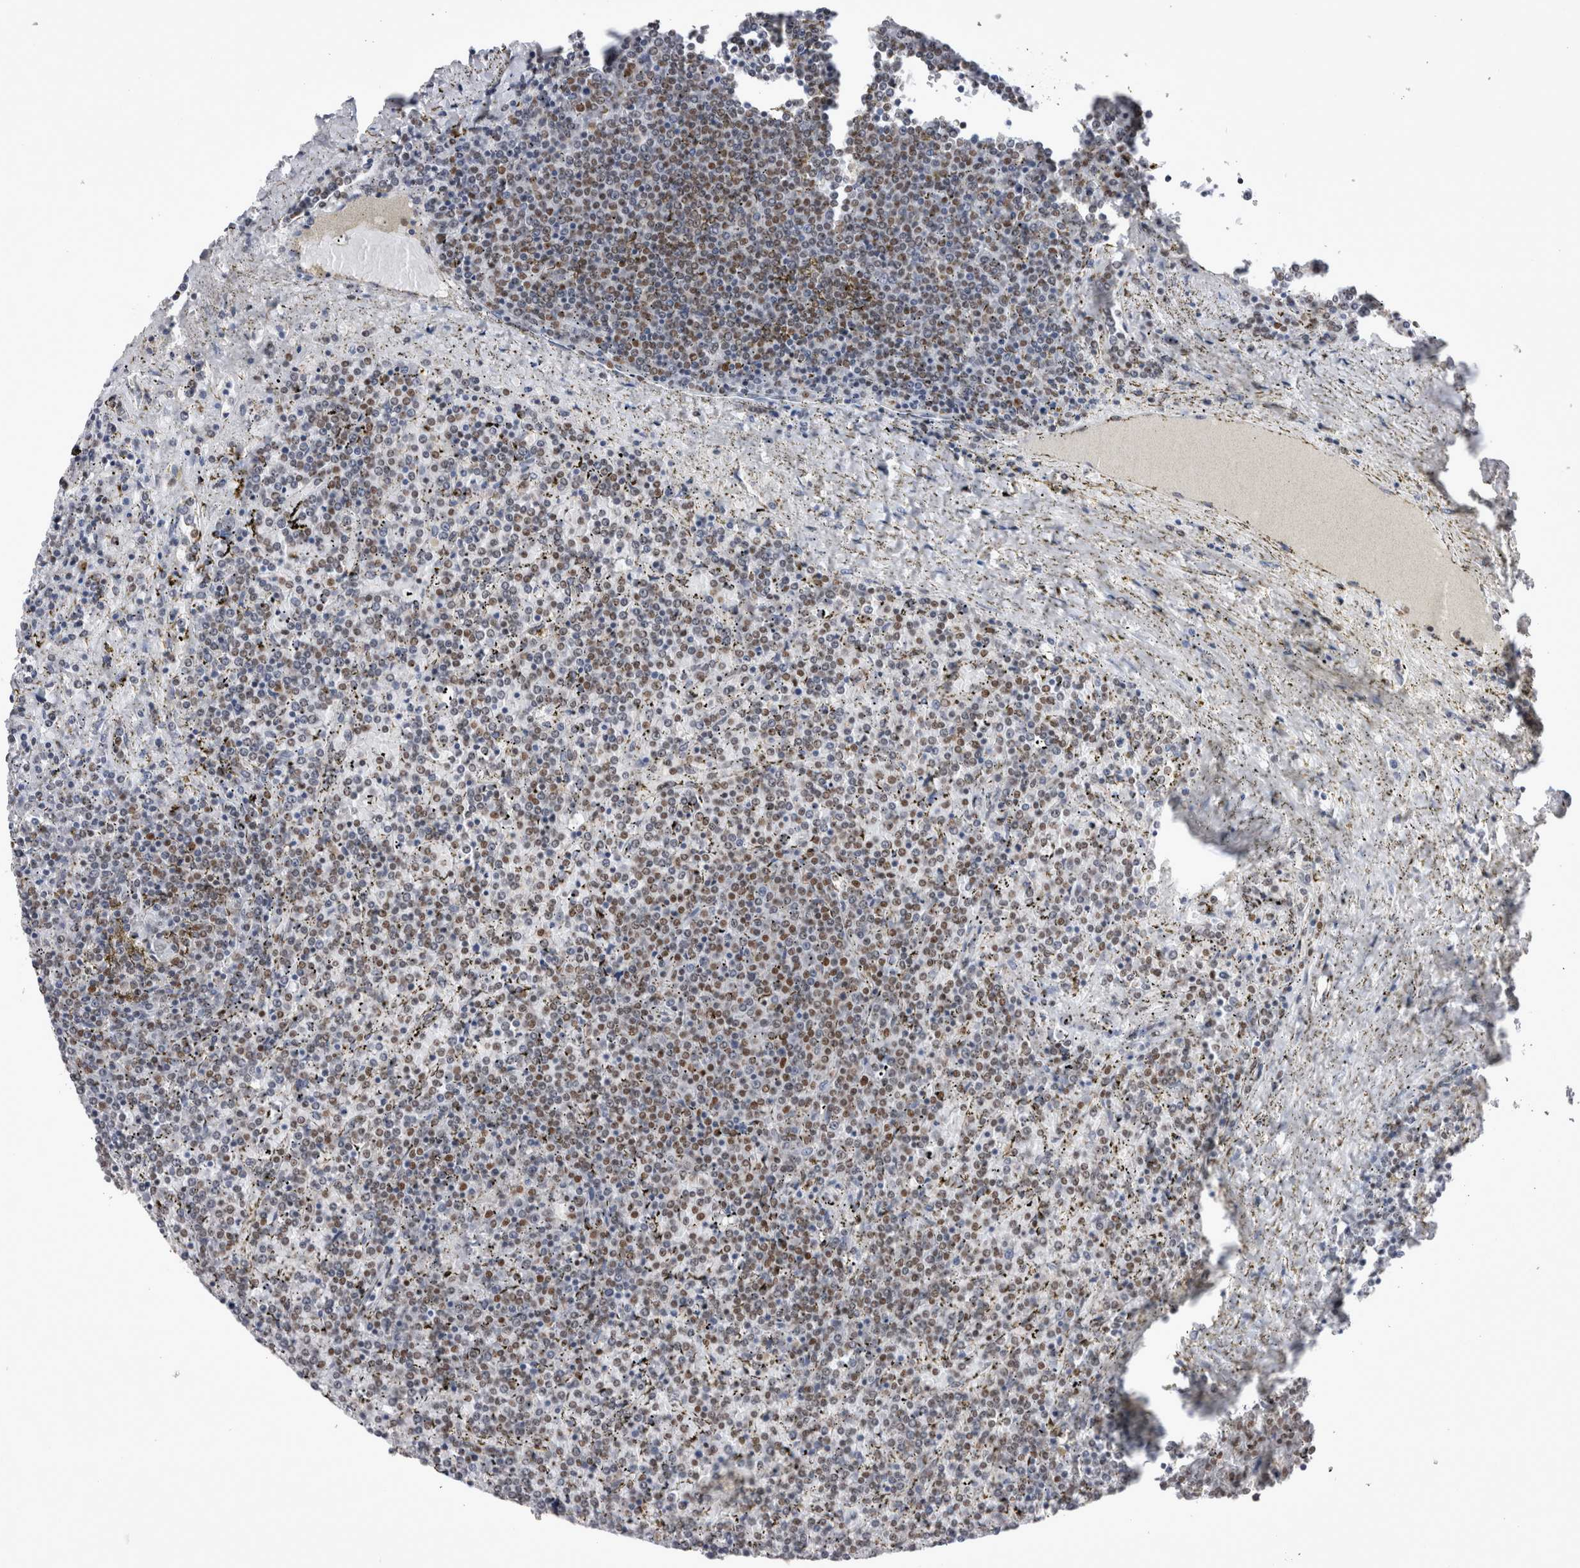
{"staining": {"intensity": "moderate", "quantity": "25%-75%", "location": "nuclear"}, "tissue": "lymphoma", "cell_type": "Tumor cells", "image_type": "cancer", "snomed": [{"axis": "morphology", "description": "Malignant lymphoma, non-Hodgkin's type, Low grade"}, {"axis": "topography", "description": "Spleen"}], "caption": "Immunohistochemistry of lymphoma reveals medium levels of moderate nuclear staining in approximately 25%-75% of tumor cells.", "gene": "RBM6", "patient": {"sex": "female", "age": 19}}